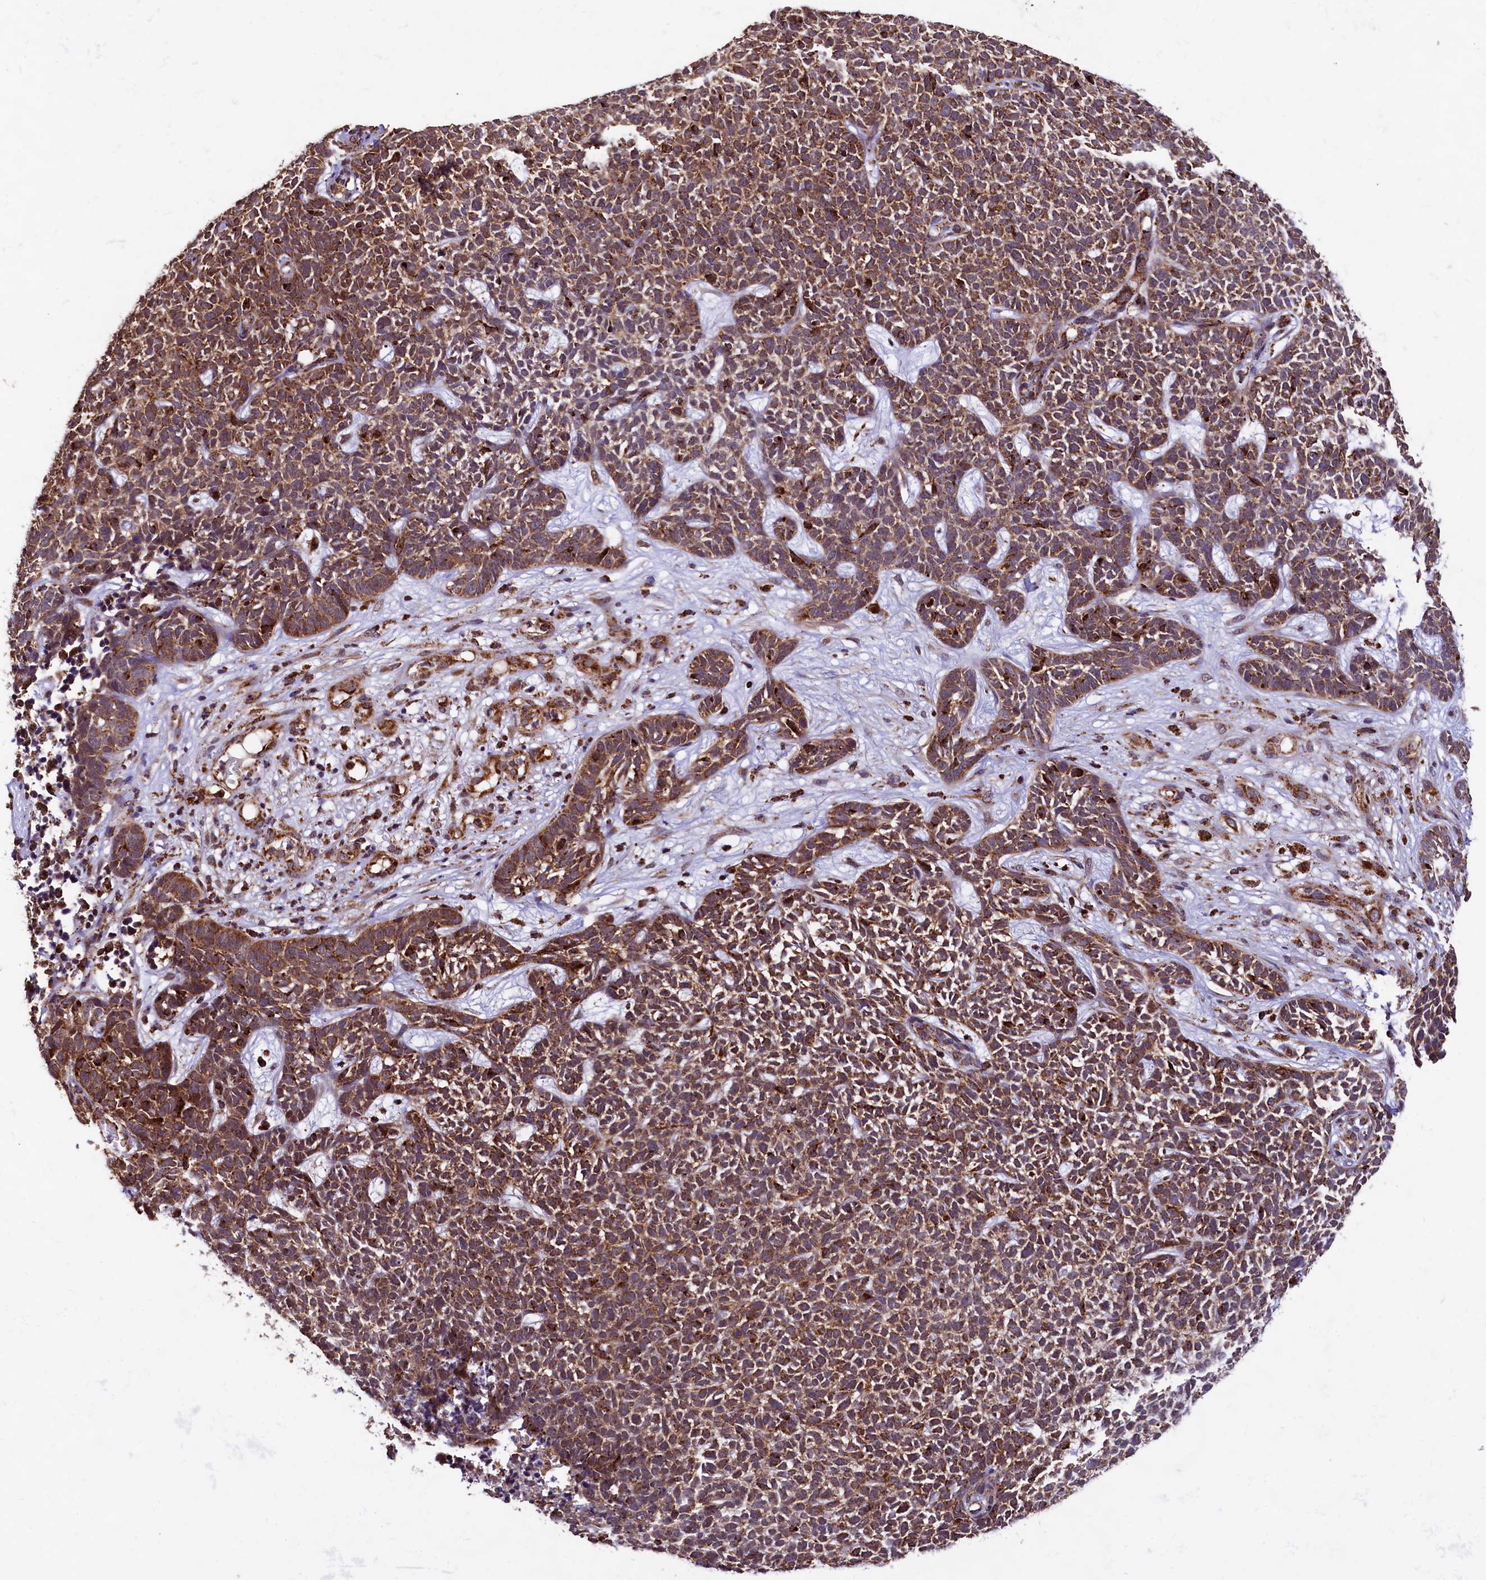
{"staining": {"intensity": "moderate", "quantity": ">75%", "location": "cytoplasmic/membranous"}, "tissue": "skin cancer", "cell_type": "Tumor cells", "image_type": "cancer", "snomed": [{"axis": "morphology", "description": "Basal cell carcinoma"}, {"axis": "topography", "description": "Skin"}], "caption": "Protein expression analysis of human basal cell carcinoma (skin) reveals moderate cytoplasmic/membranous expression in approximately >75% of tumor cells.", "gene": "KLC2", "patient": {"sex": "female", "age": 84}}